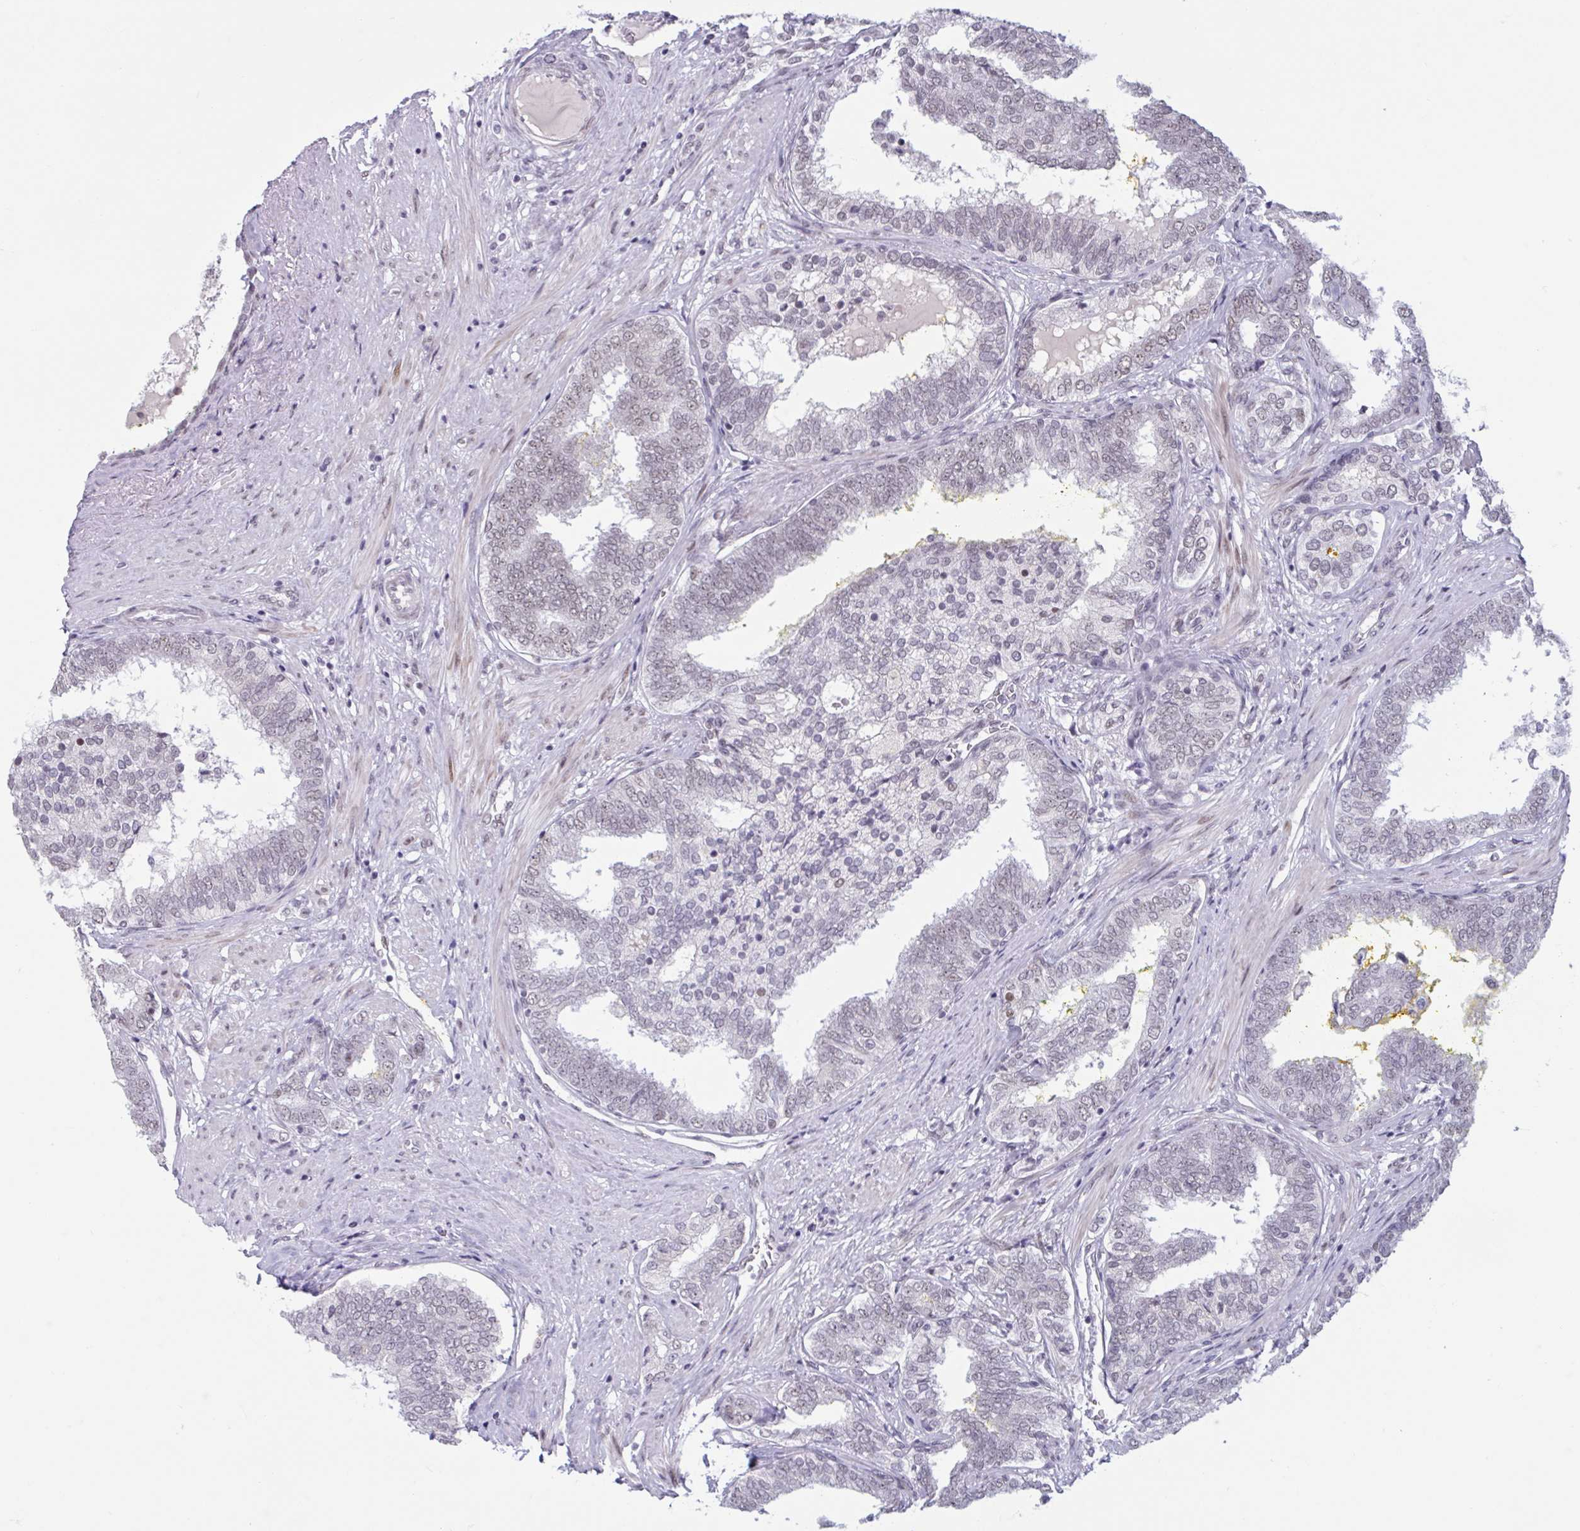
{"staining": {"intensity": "weak", "quantity": "25%-75%", "location": "nuclear"}, "tissue": "prostate cancer", "cell_type": "Tumor cells", "image_type": "cancer", "snomed": [{"axis": "morphology", "description": "Adenocarcinoma, High grade"}, {"axis": "topography", "description": "Prostate"}], "caption": "Brown immunohistochemical staining in prostate adenocarcinoma (high-grade) reveals weak nuclear positivity in about 25%-75% of tumor cells.", "gene": "HSD17B6", "patient": {"sex": "male", "age": 72}}